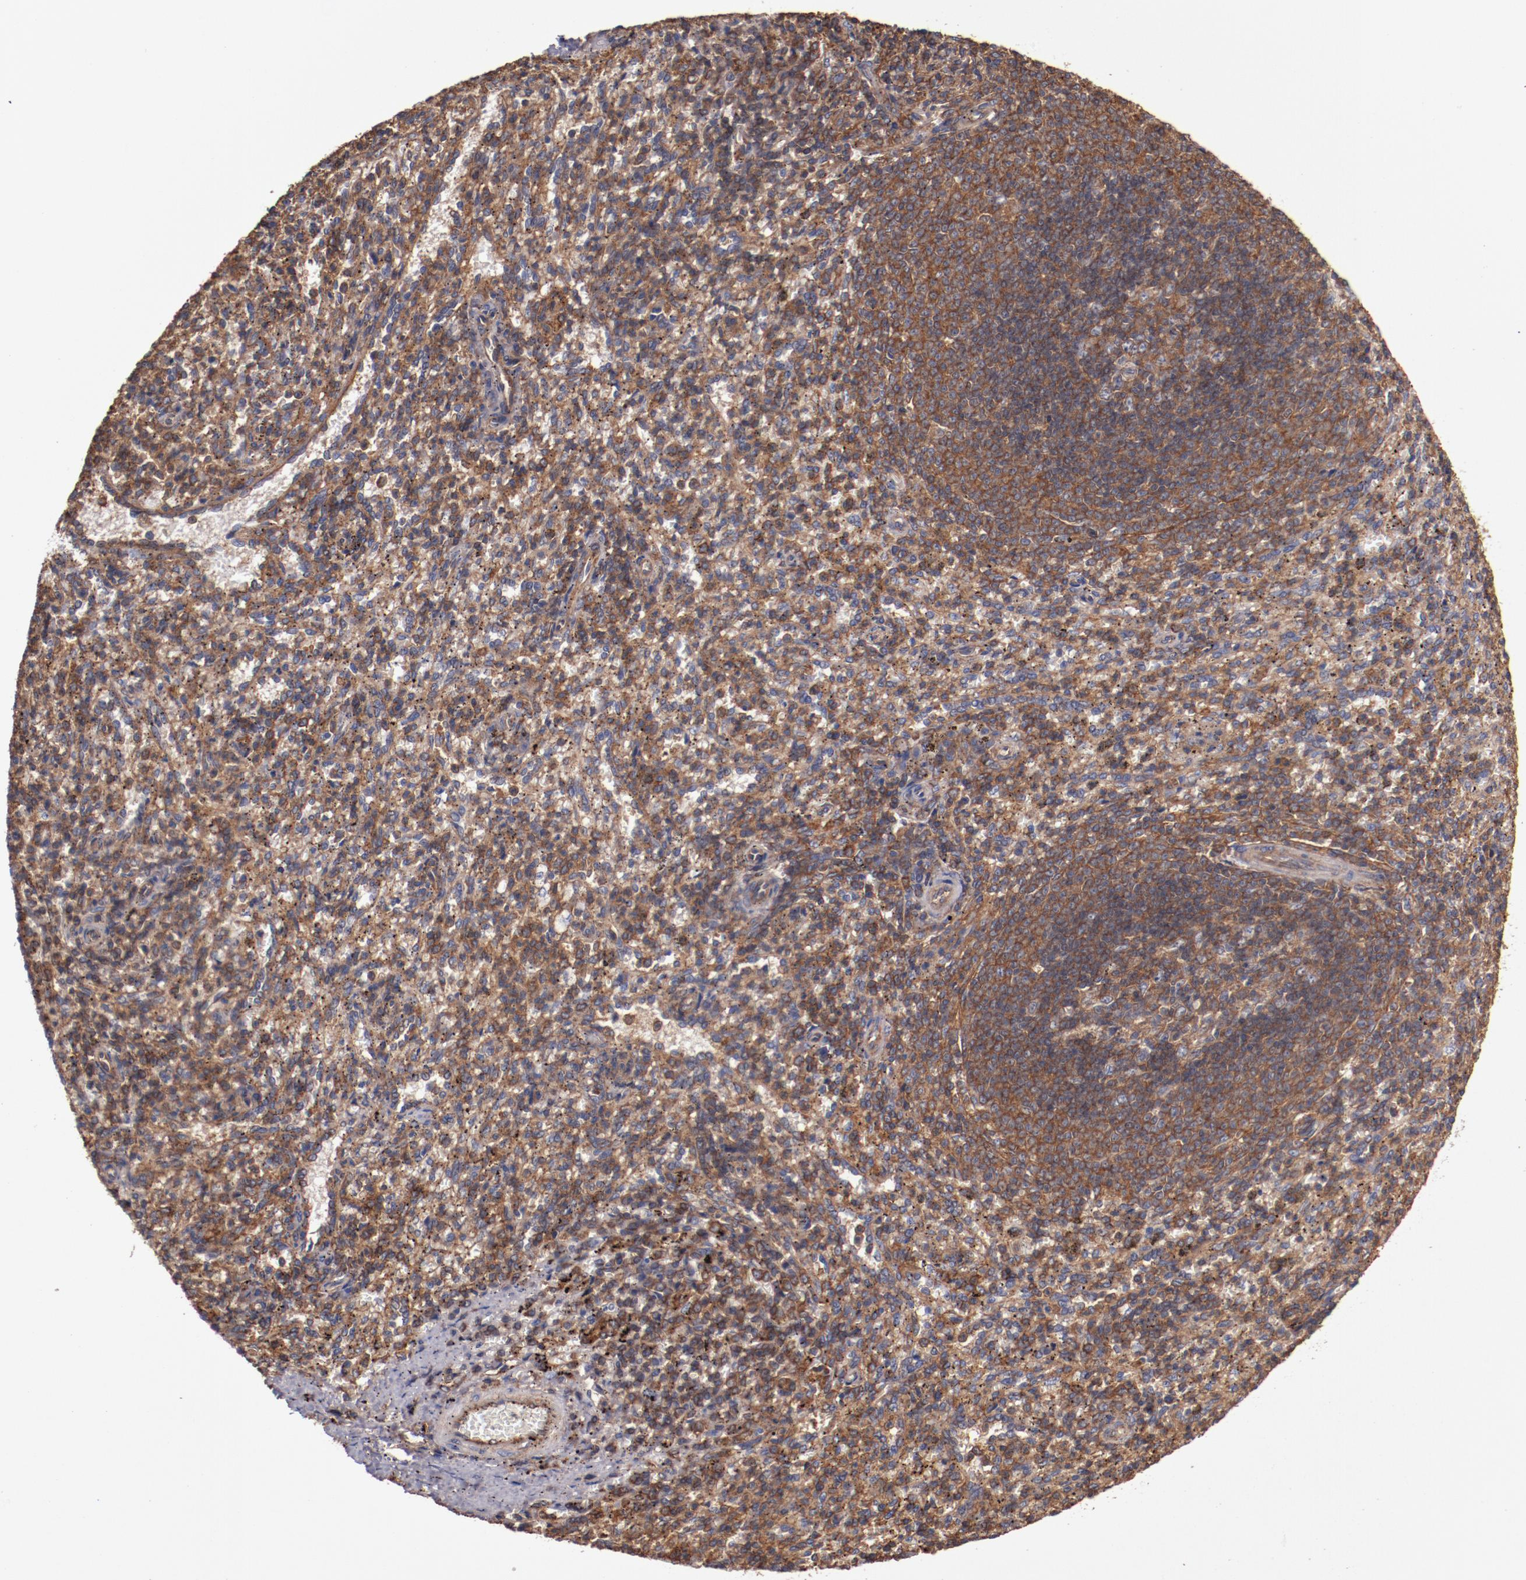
{"staining": {"intensity": "strong", "quantity": ">75%", "location": "cytoplasmic/membranous"}, "tissue": "spleen", "cell_type": "Cells in red pulp", "image_type": "normal", "snomed": [{"axis": "morphology", "description": "Normal tissue, NOS"}, {"axis": "topography", "description": "Spleen"}], "caption": "There is high levels of strong cytoplasmic/membranous expression in cells in red pulp of benign spleen, as demonstrated by immunohistochemical staining (brown color).", "gene": "TMOD3", "patient": {"sex": "female", "age": 10}}